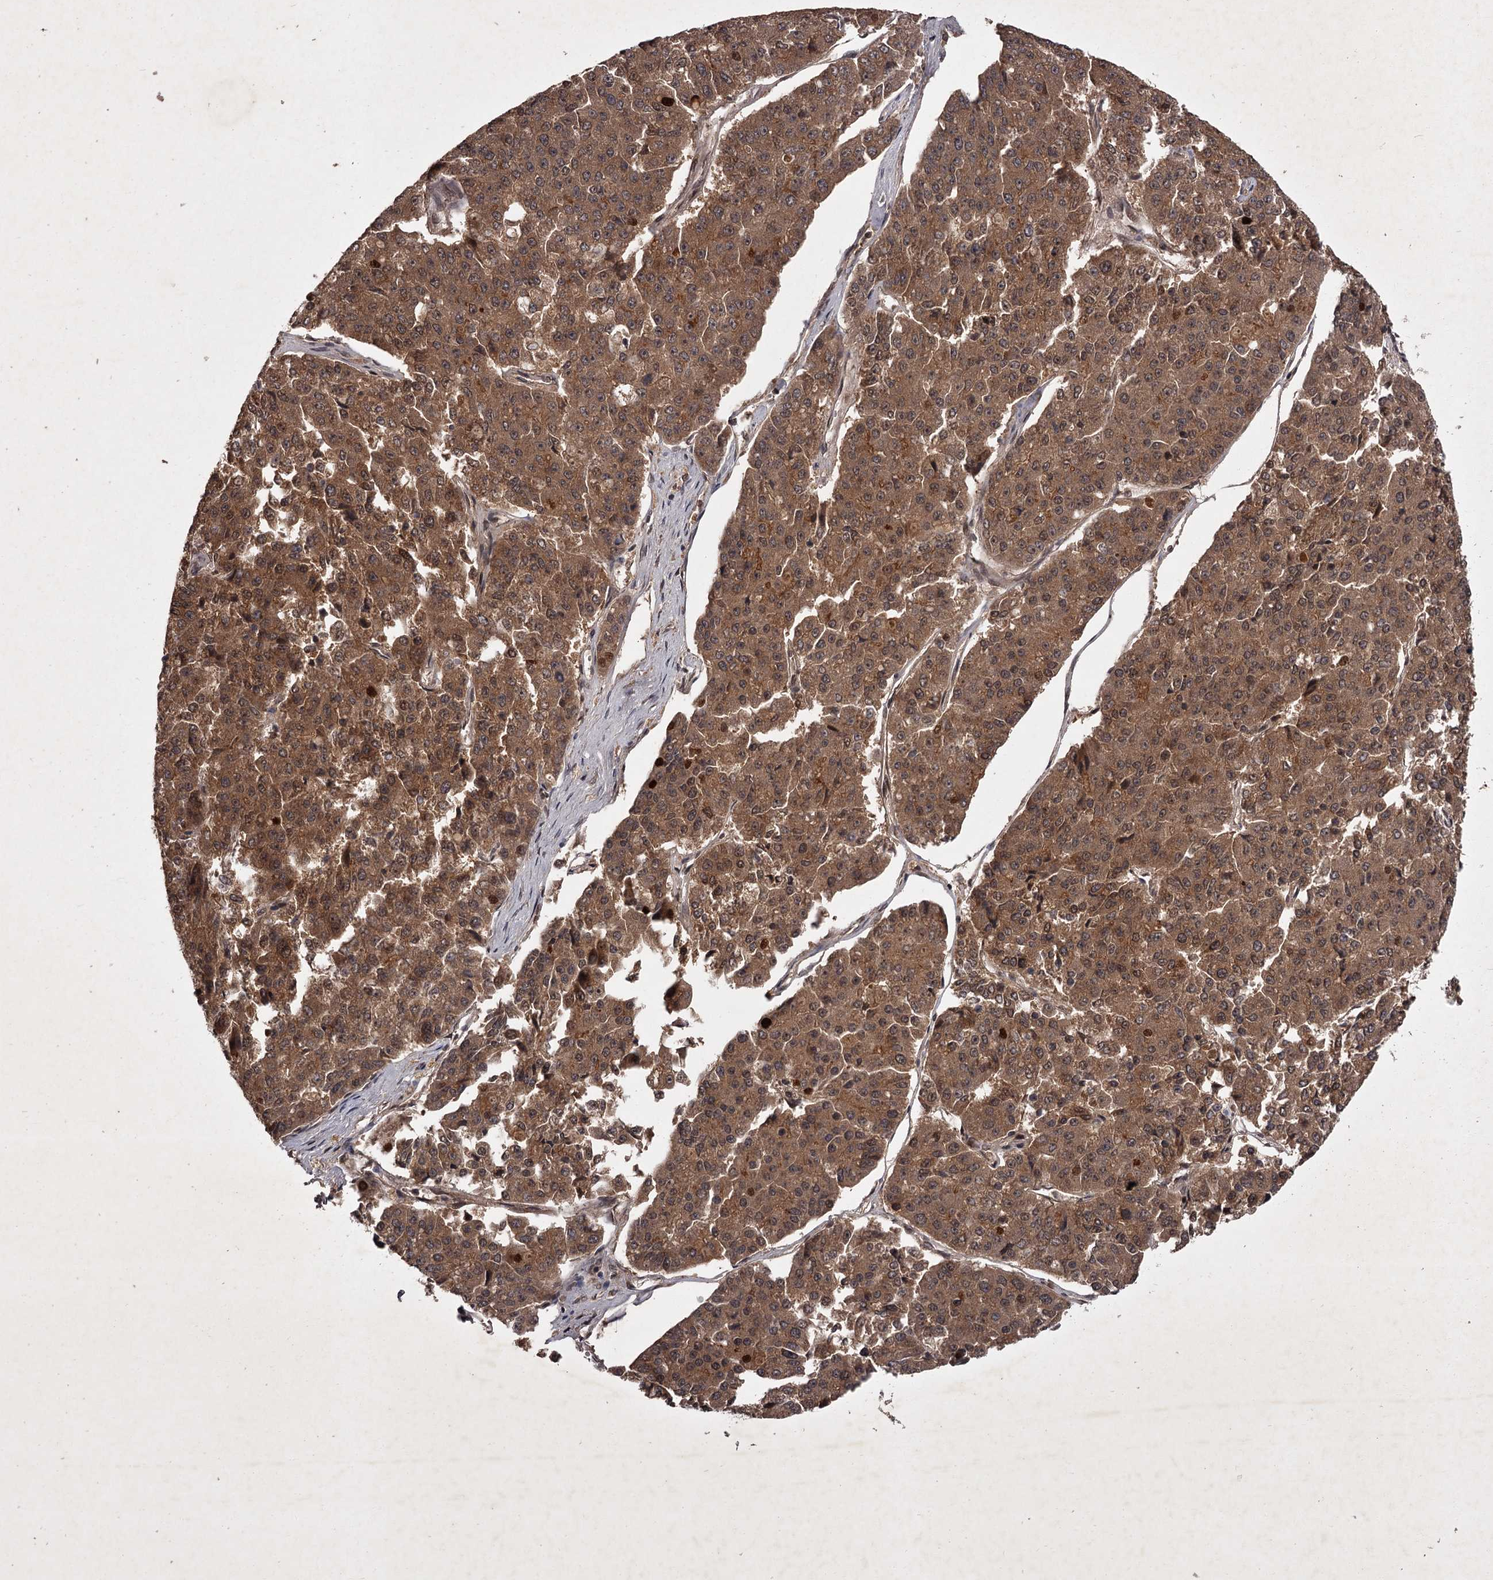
{"staining": {"intensity": "moderate", "quantity": ">75%", "location": "cytoplasmic/membranous"}, "tissue": "pancreatic cancer", "cell_type": "Tumor cells", "image_type": "cancer", "snomed": [{"axis": "morphology", "description": "Adenocarcinoma, NOS"}, {"axis": "topography", "description": "Pancreas"}], "caption": "A medium amount of moderate cytoplasmic/membranous positivity is appreciated in about >75% of tumor cells in pancreatic adenocarcinoma tissue.", "gene": "TBC1D23", "patient": {"sex": "male", "age": 50}}